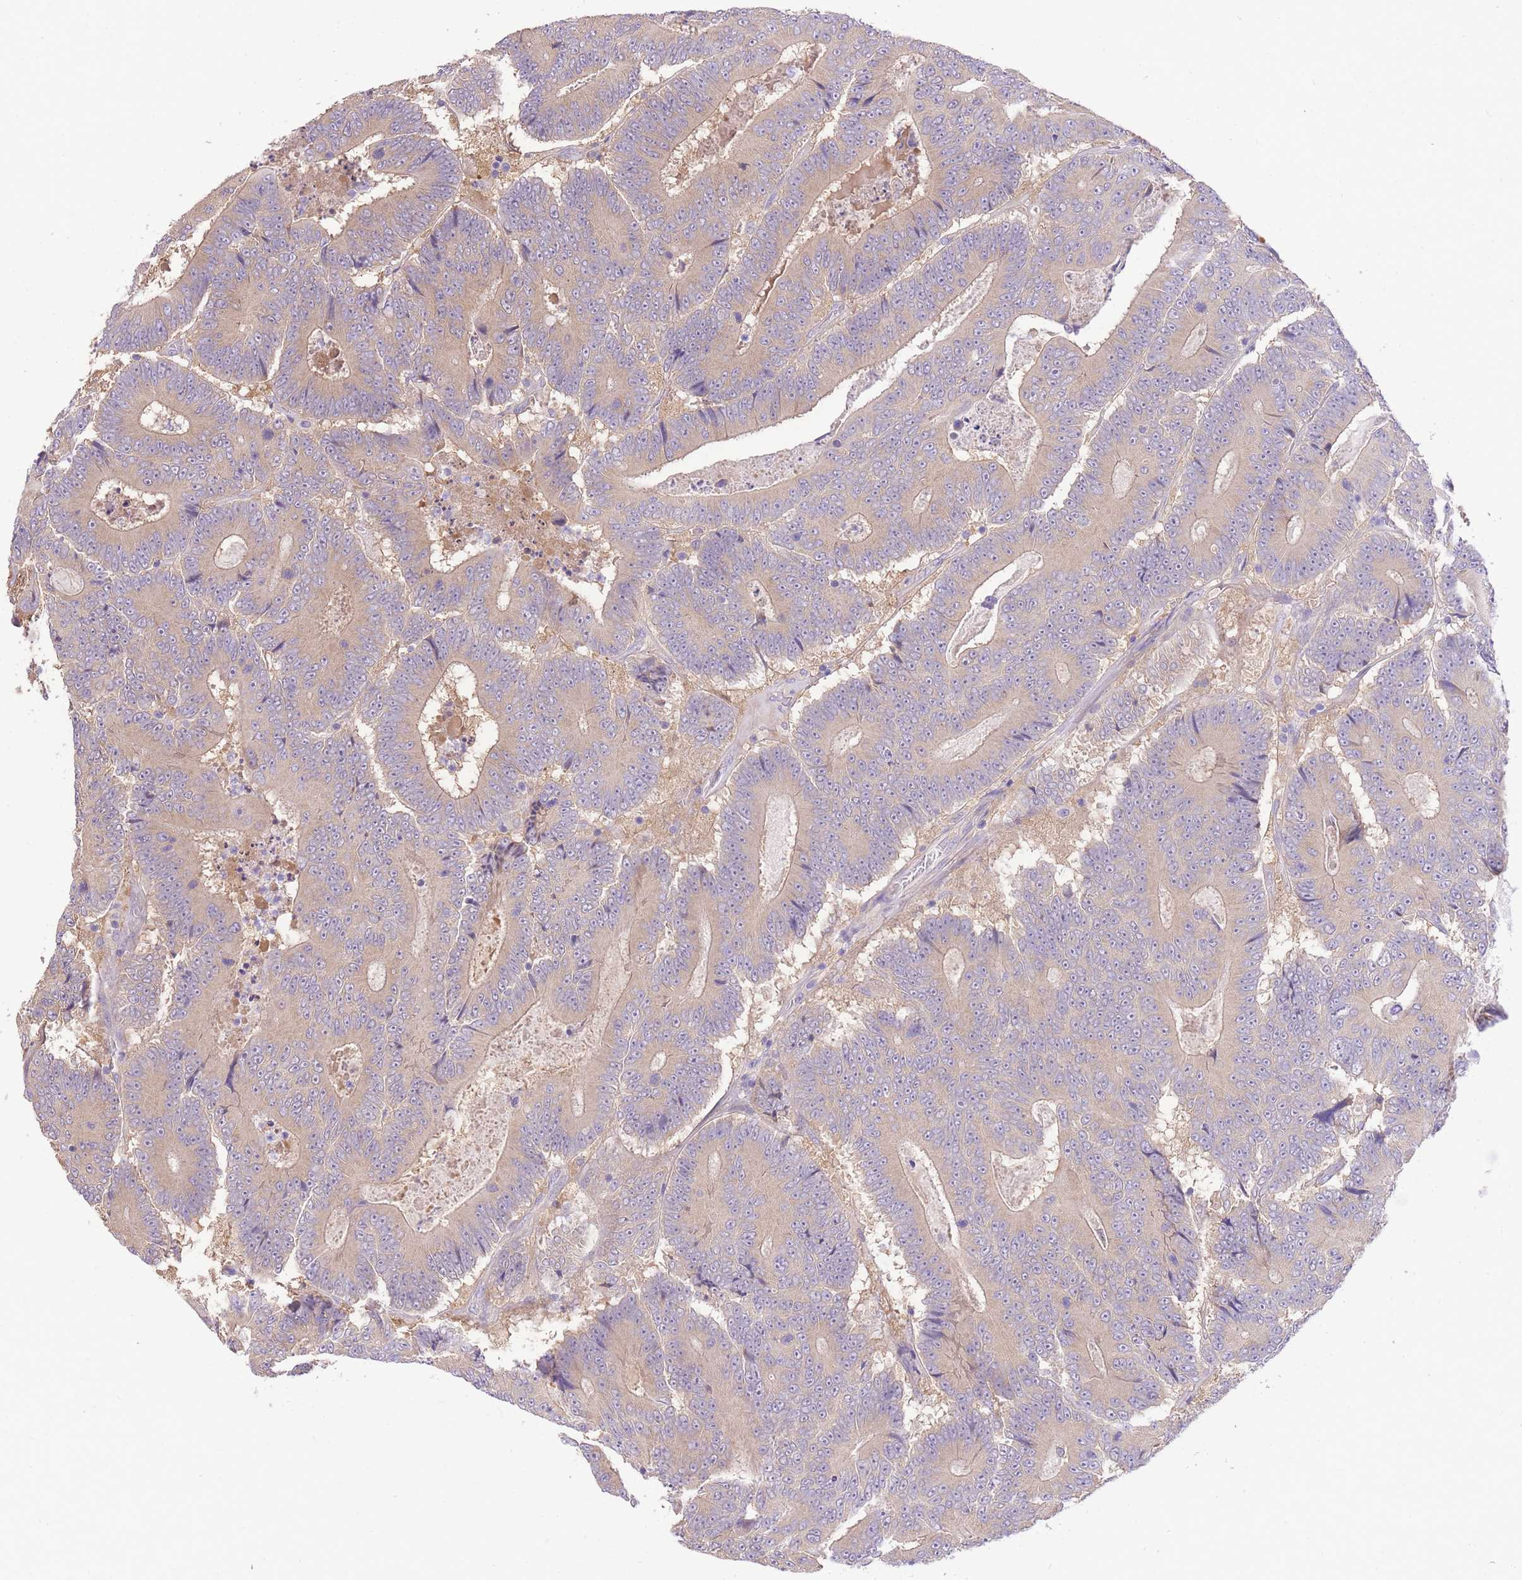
{"staining": {"intensity": "weak", "quantity": ">75%", "location": "cytoplasmic/membranous"}, "tissue": "colorectal cancer", "cell_type": "Tumor cells", "image_type": "cancer", "snomed": [{"axis": "morphology", "description": "Adenocarcinoma, NOS"}, {"axis": "topography", "description": "Colon"}], "caption": "Colorectal cancer stained for a protein demonstrates weak cytoplasmic/membranous positivity in tumor cells. (Stains: DAB (3,3'-diaminobenzidine) in brown, nuclei in blue, Microscopy: brightfield microscopy at high magnification).", "gene": "LIPH", "patient": {"sex": "male", "age": 83}}